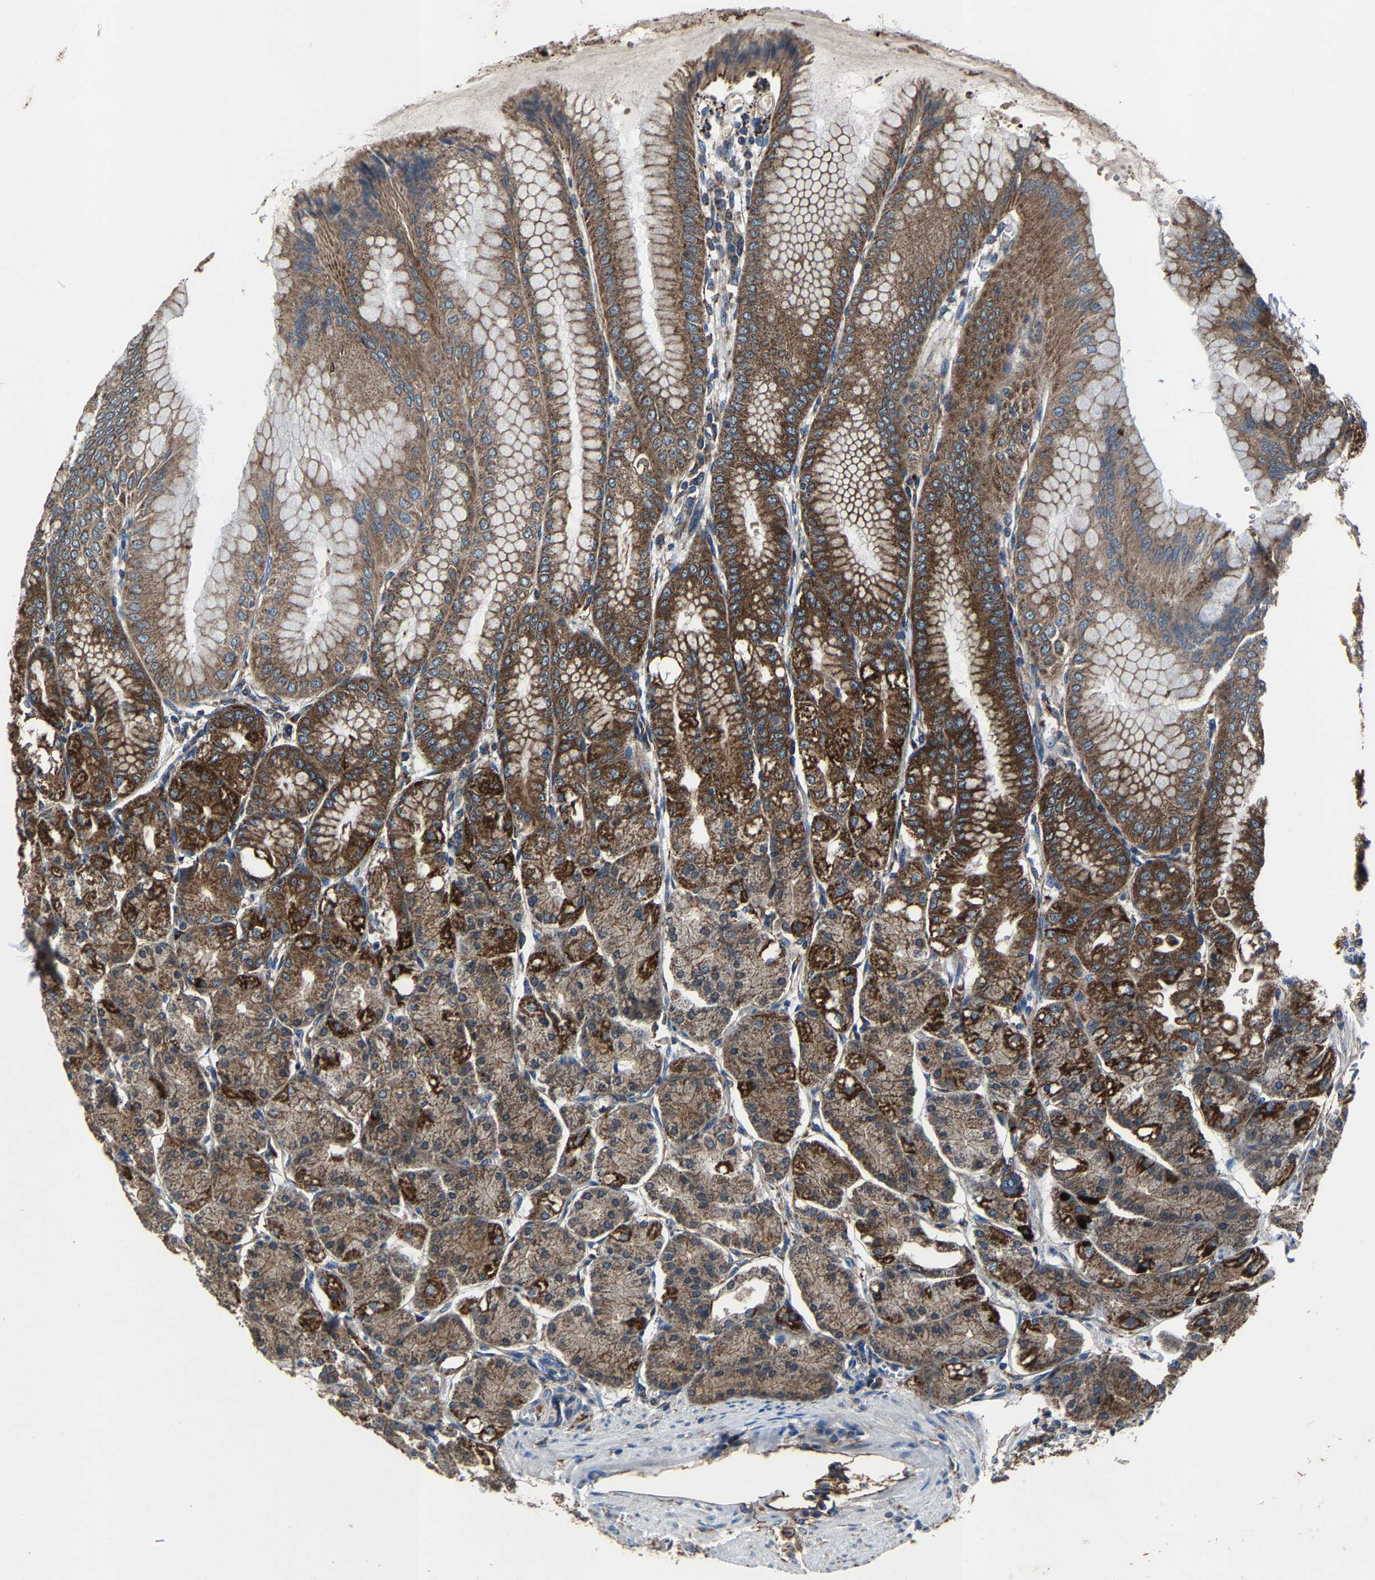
{"staining": {"intensity": "strong", "quantity": ">75%", "location": "cytoplasmic/membranous"}, "tissue": "stomach", "cell_type": "Glandular cells", "image_type": "normal", "snomed": [{"axis": "morphology", "description": "Normal tissue, NOS"}, {"axis": "topography", "description": "Stomach, lower"}], "caption": "Stomach stained with immunohistochemistry (IHC) displays strong cytoplasmic/membranous positivity in about >75% of glandular cells.", "gene": "KIAA1958", "patient": {"sex": "male", "age": 71}}